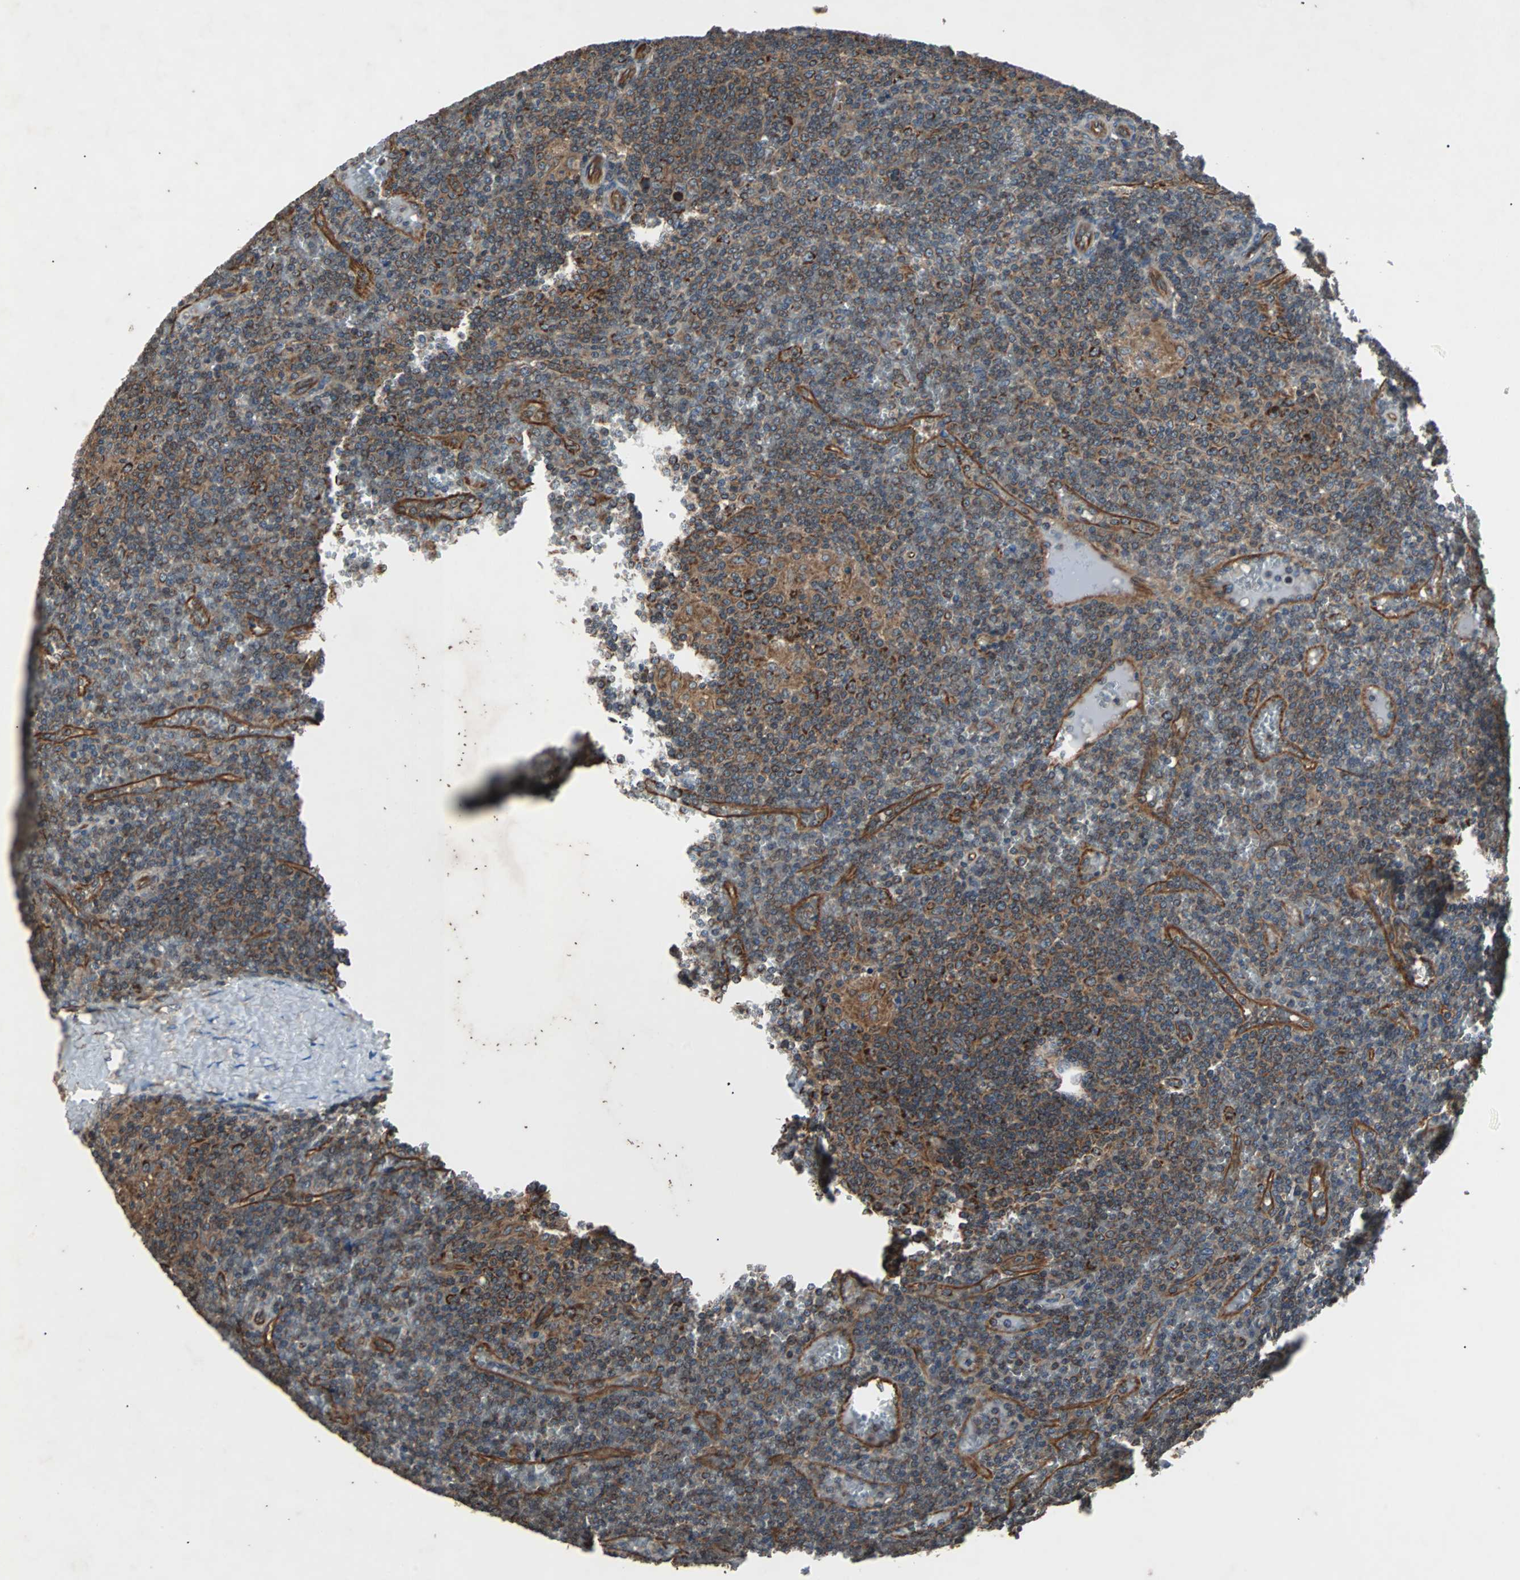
{"staining": {"intensity": "strong", "quantity": "25%-75%", "location": "cytoplasmic/membranous"}, "tissue": "lymphoma", "cell_type": "Tumor cells", "image_type": "cancer", "snomed": [{"axis": "morphology", "description": "Malignant lymphoma, non-Hodgkin's type, Low grade"}, {"axis": "topography", "description": "Spleen"}], "caption": "Immunohistochemical staining of human lymphoma exhibits high levels of strong cytoplasmic/membranous expression in about 25%-75% of tumor cells.", "gene": "ACTR3", "patient": {"sex": "female", "age": 19}}